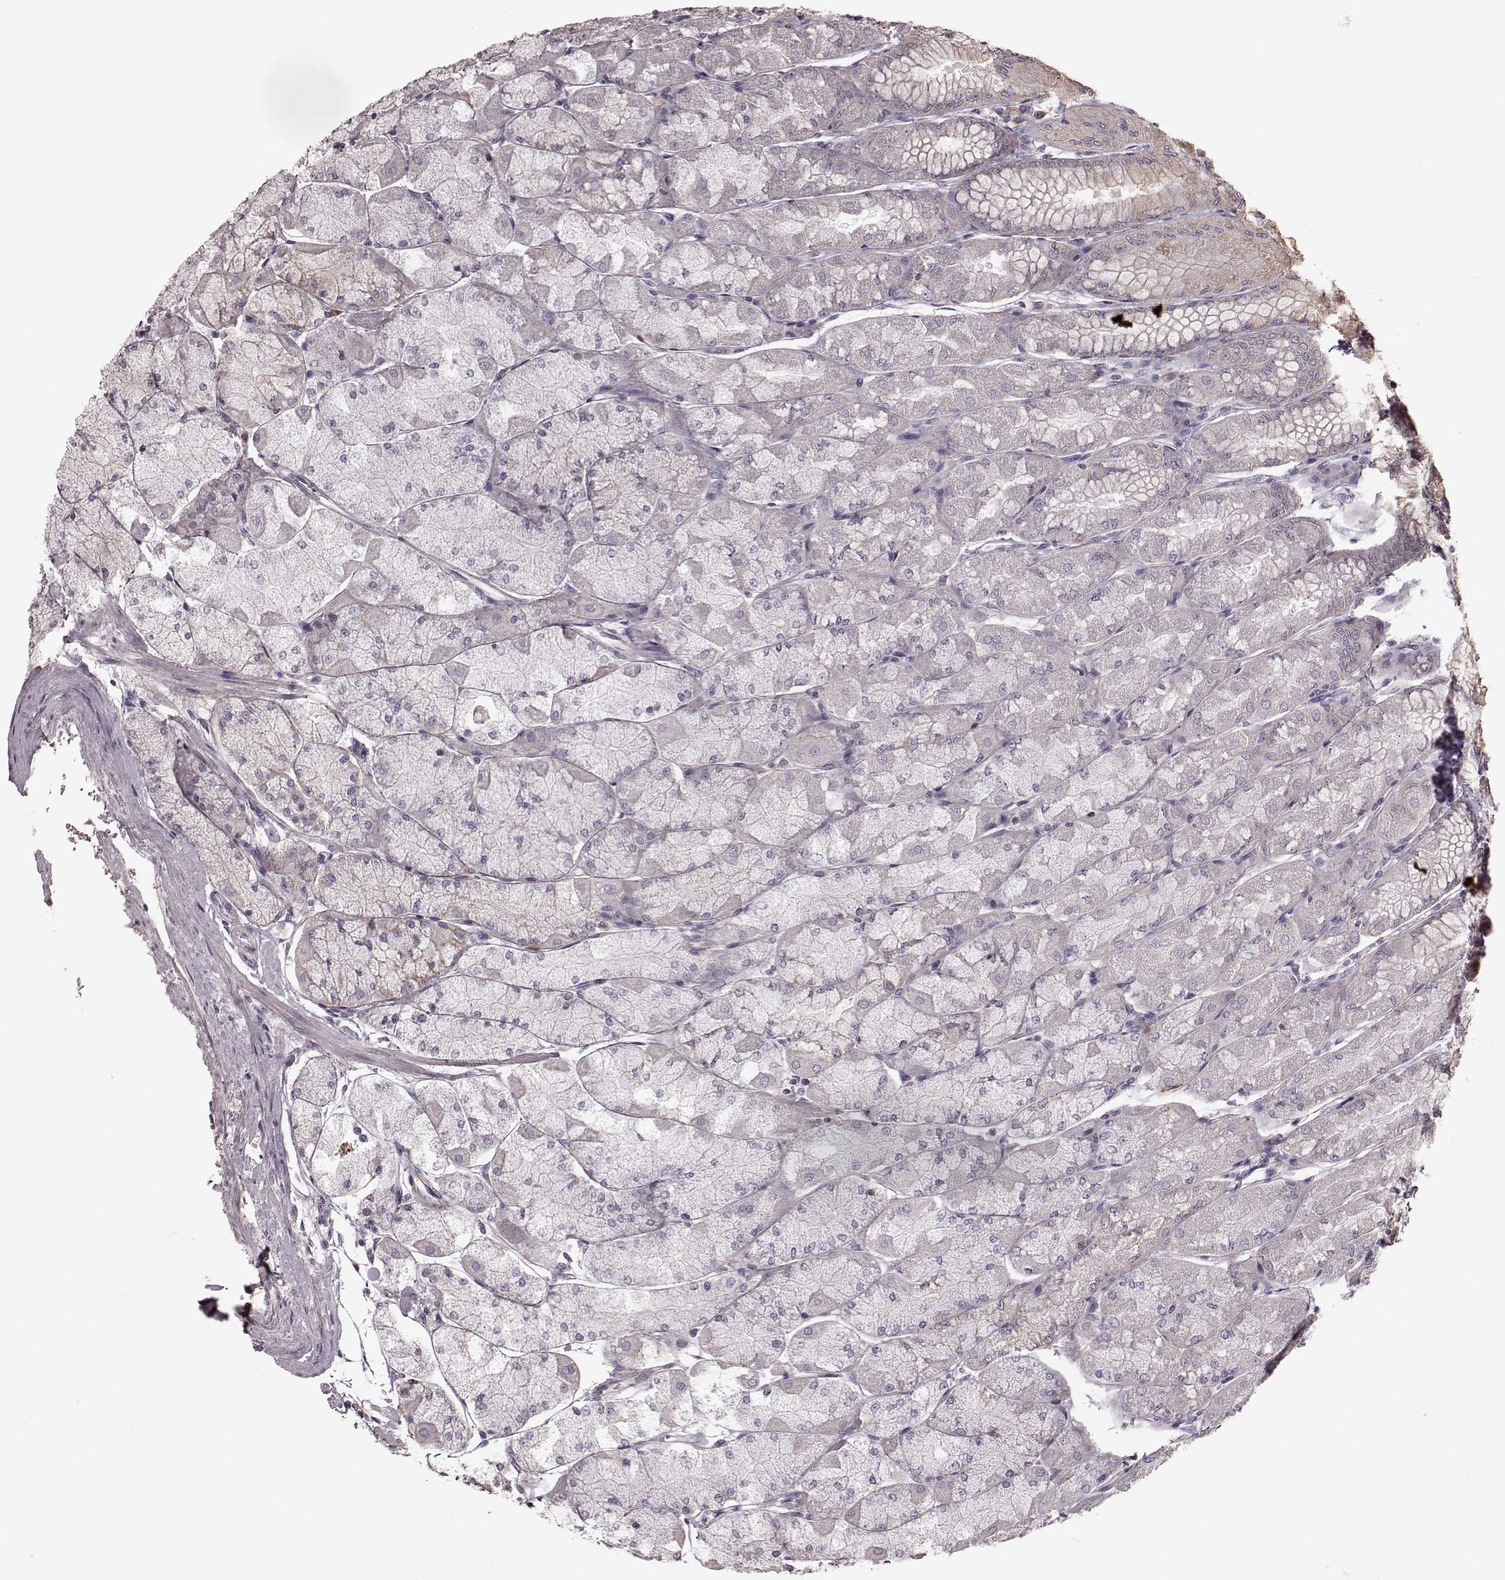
{"staining": {"intensity": "weak", "quantity": "<25%", "location": "cytoplasmic/membranous"}, "tissue": "stomach", "cell_type": "Glandular cells", "image_type": "normal", "snomed": [{"axis": "morphology", "description": "Normal tissue, NOS"}, {"axis": "topography", "description": "Stomach, upper"}], "caption": "IHC image of normal stomach: stomach stained with DAB (3,3'-diaminobenzidine) demonstrates no significant protein positivity in glandular cells. Nuclei are stained in blue.", "gene": "PDCD1", "patient": {"sex": "male", "age": 60}}